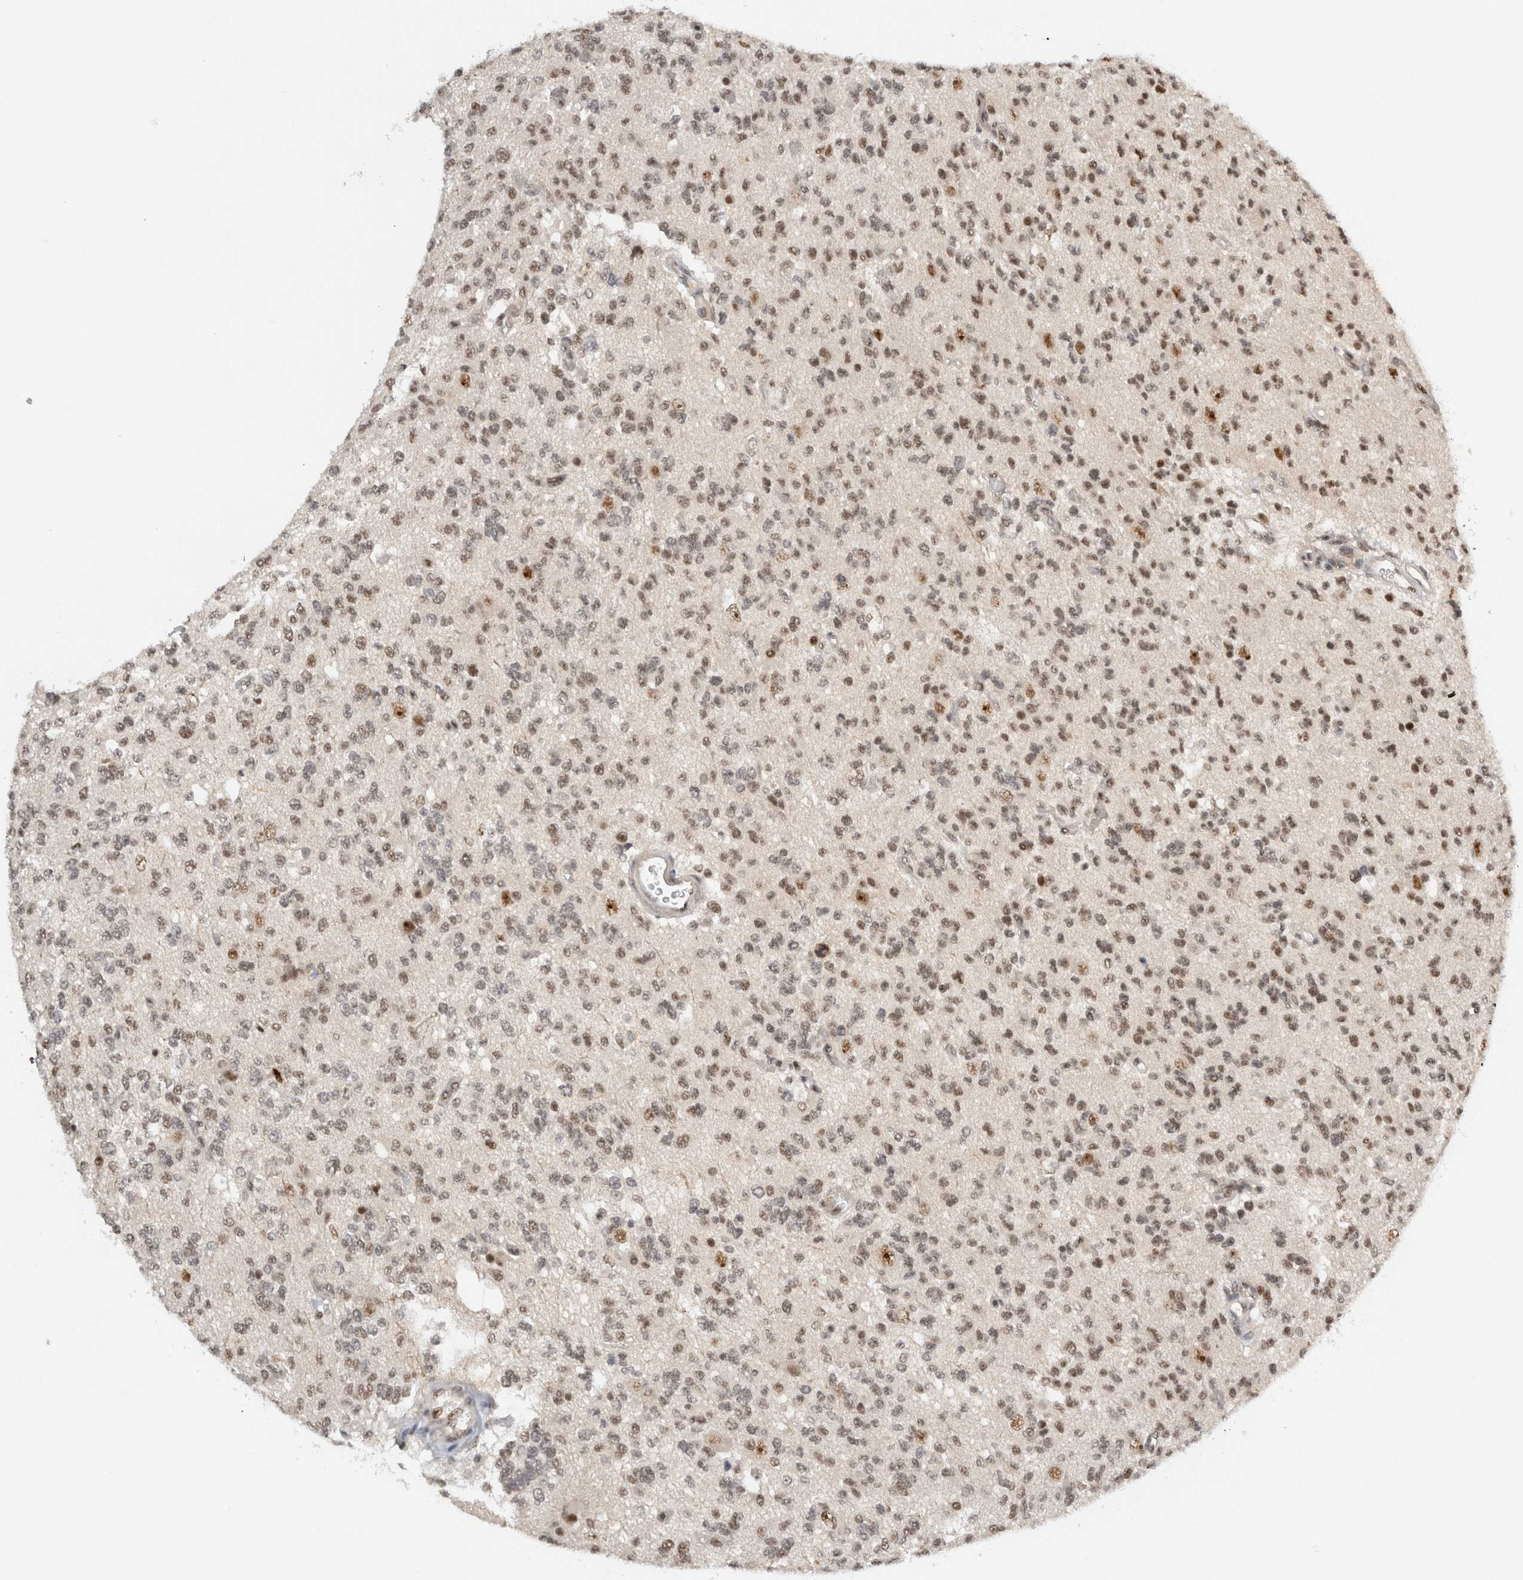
{"staining": {"intensity": "weak", "quantity": "25%-75%", "location": "nuclear"}, "tissue": "glioma", "cell_type": "Tumor cells", "image_type": "cancer", "snomed": [{"axis": "morphology", "description": "Glioma, malignant, Low grade"}, {"axis": "topography", "description": "Brain"}], "caption": "Tumor cells display low levels of weak nuclear expression in about 25%-75% of cells in human malignant low-grade glioma. (DAB = brown stain, brightfield microscopy at high magnification).", "gene": "EBNA1BP2", "patient": {"sex": "male", "age": 38}}